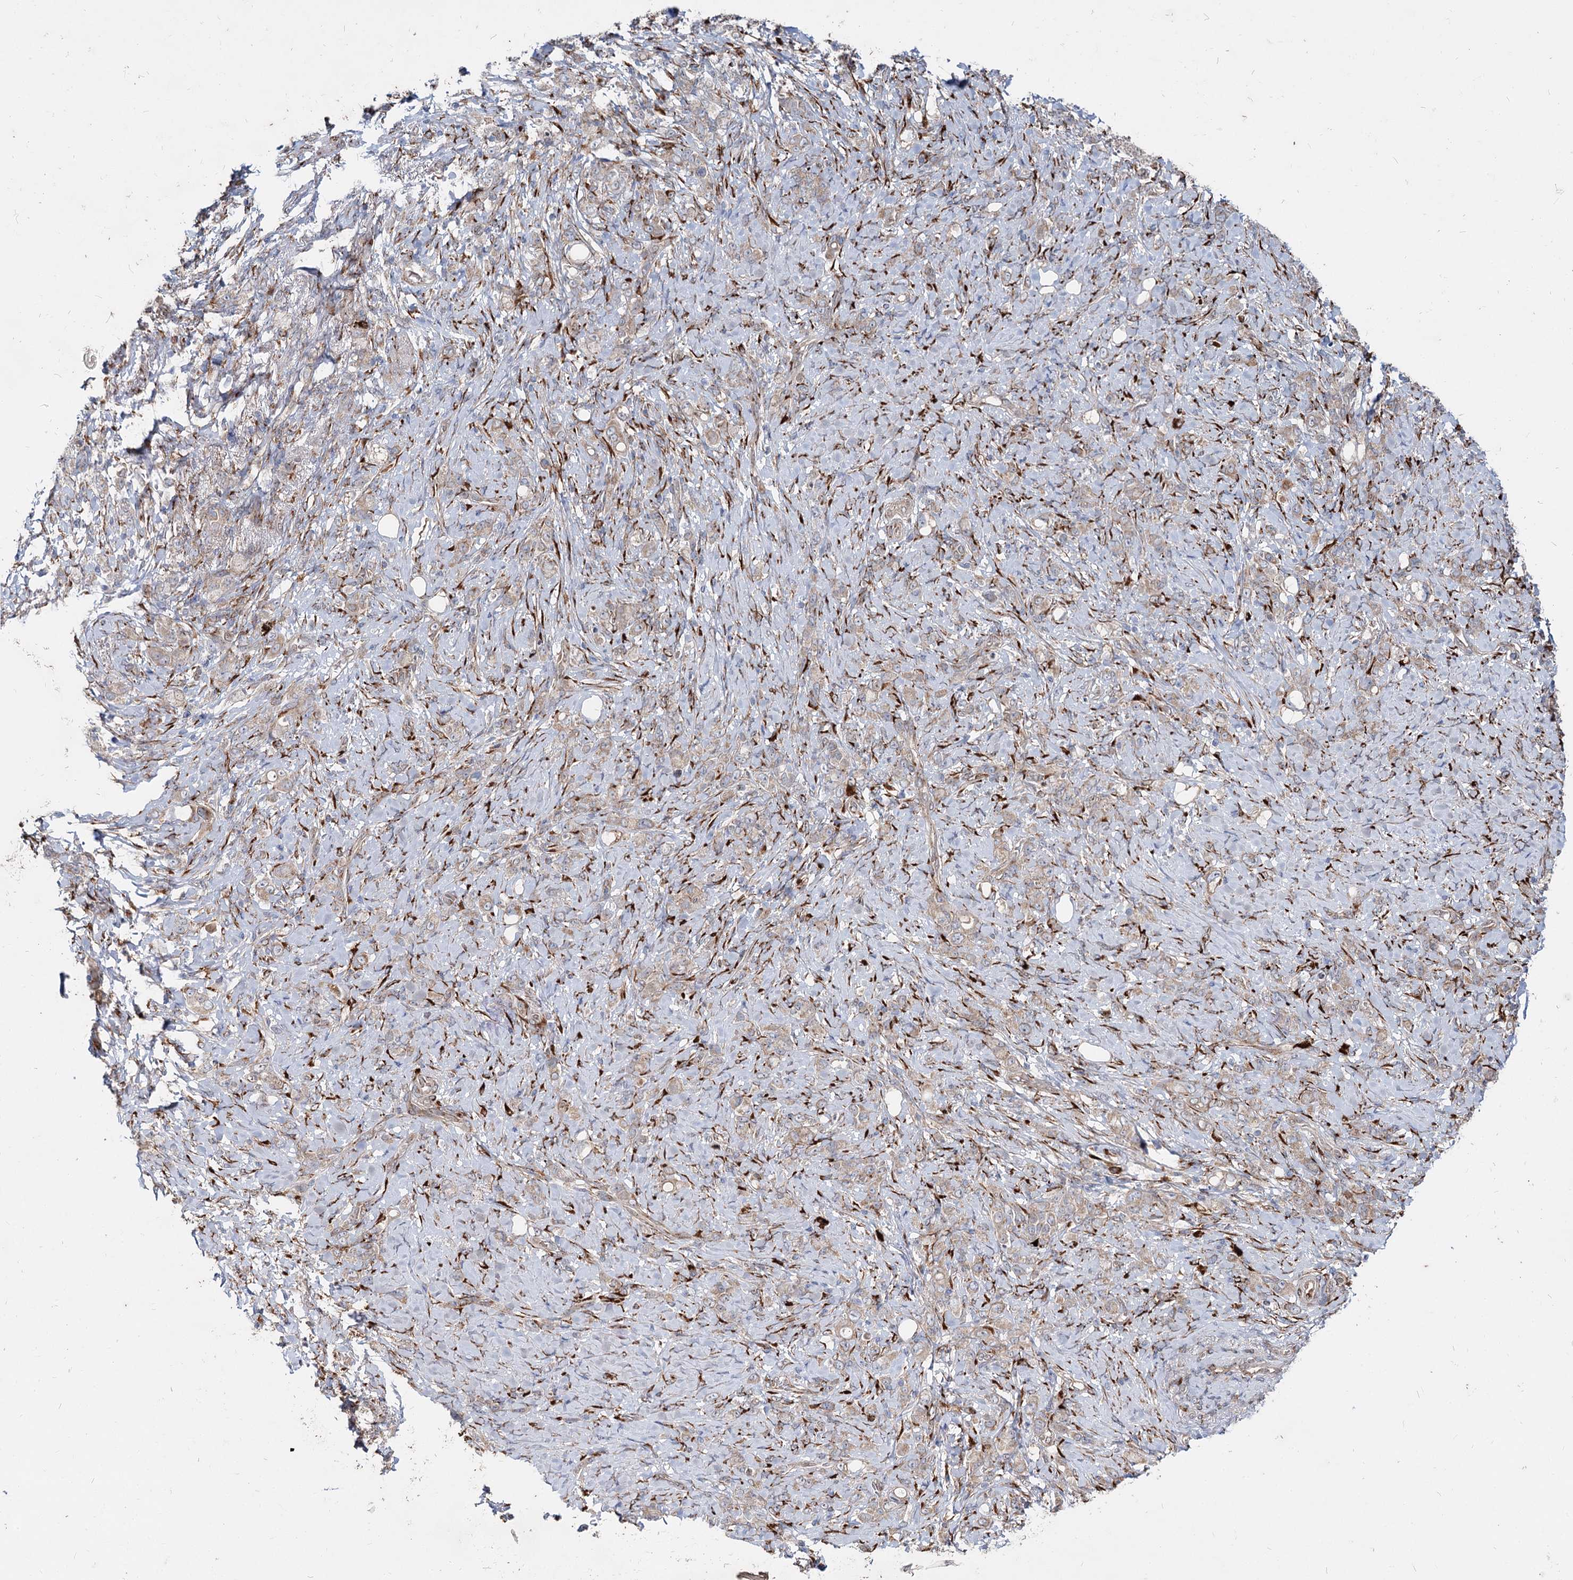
{"staining": {"intensity": "weak", "quantity": "25%-75%", "location": "cytoplasmic/membranous"}, "tissue": "stomach cancer", "cell_type": "Tumor cells", "image_type": "cancer", "snomed": [{"axis": "morphology", "description": "Adenocarcinoma, NOS"}, {"axis": "topography", "description": "Stomach"}], "caption": "Immunohistochemistry (IHC) (DAB) staining of human stomach cancer (adenocarcinoma) shows weak cytoplasmic/membranous protein staining in about 25%-75% of tumor cells.", "gene": "SPART", "patient": {"sex": "female", "age": 79}}